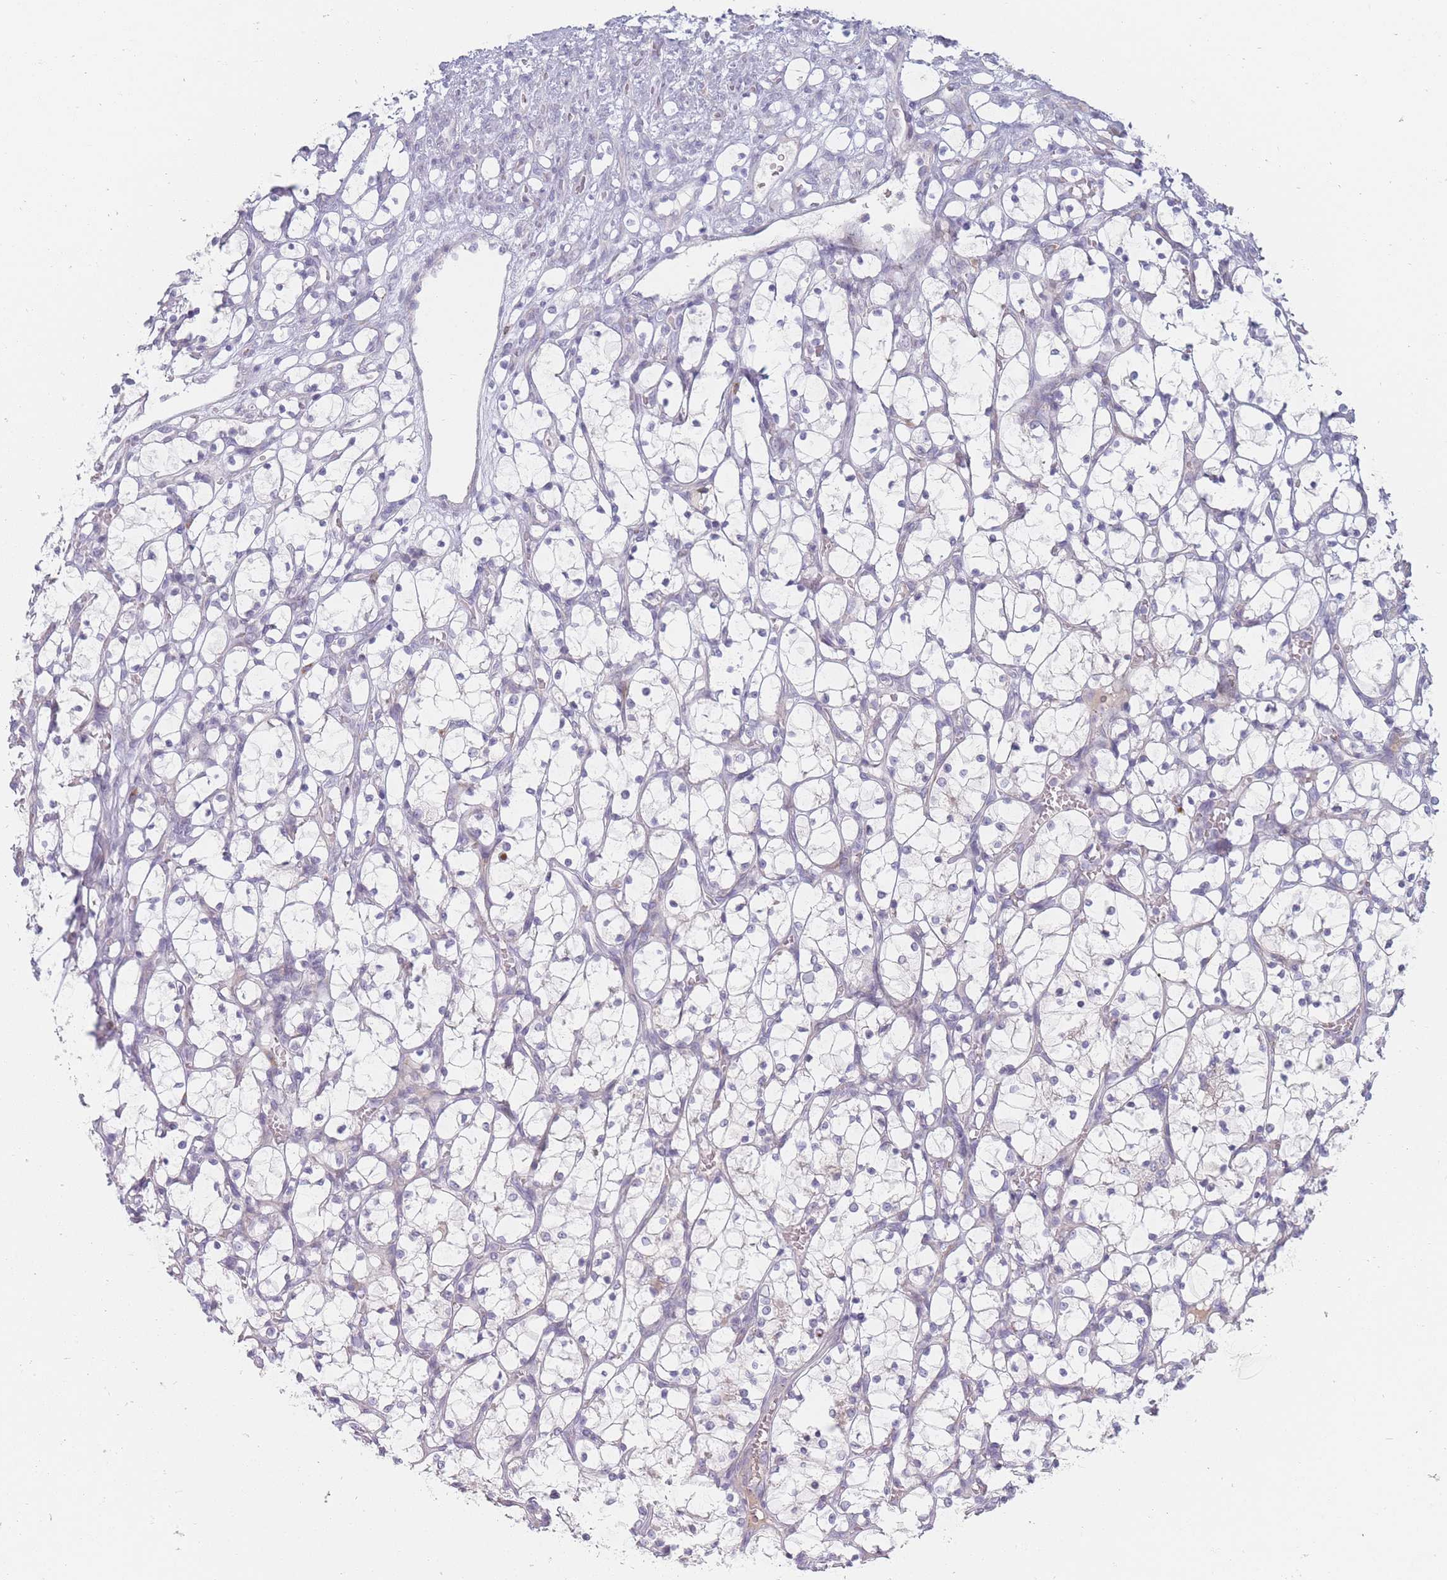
{"staining": {"intensity": "negative", "quantity": "none", "location": "none"}, "tissue": "renal cancer", "cell_type": "Tumor cells", "image_type": "cancer", "snomed": [{"axis": "morphology", "description": "Adenocarcinoma, NOS"}, {"axis": "topography", "description": "Kidney"}], "caption": "The image shows no significant positivity in tumor cells of adenocarcinoma (renal).", "gene": "SPATS1", "patient": {"sex": "female", "age": 69}}